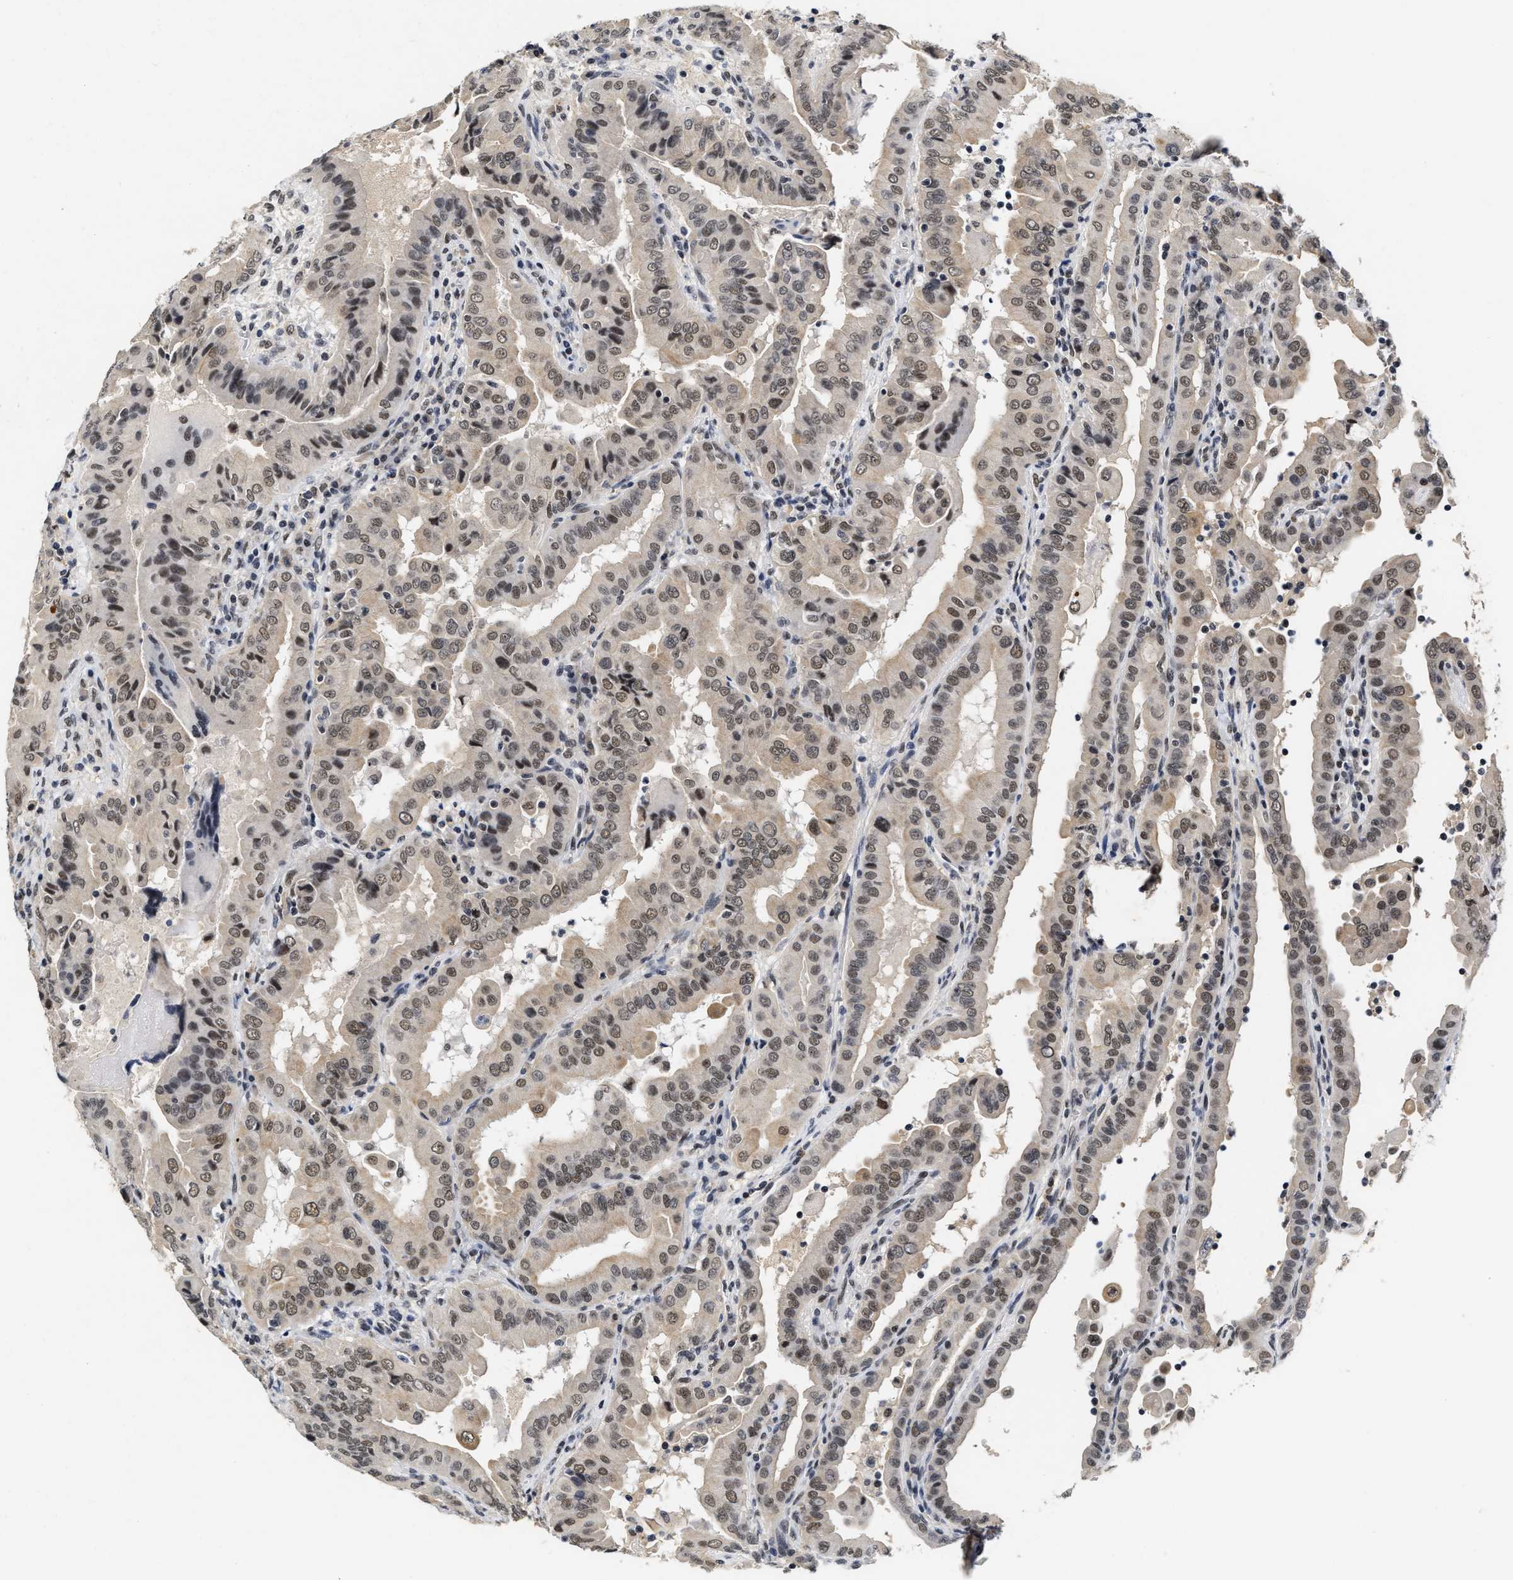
{"staining": {"intensity": "weak", "quantity": ">75%", "location": "nuclear"}, "tissue": "thyroid cancer", "cell_type": "Tumor cells", "image_type": "cancer", "snomed": [{"axis": "morphology", "description": "Papillary adenocarcinoma, NOS"}, {"axis": "topography", "description": "Thyroid gland"}], "caption": "The histopathology image demonstrates immunohistochemical staining of thyroid cancer. There is weak nuclear staining is identified in approximately >75% of tumor cells.", "gene": "INIP", "patient": {"sex": "male", "age": 33}}